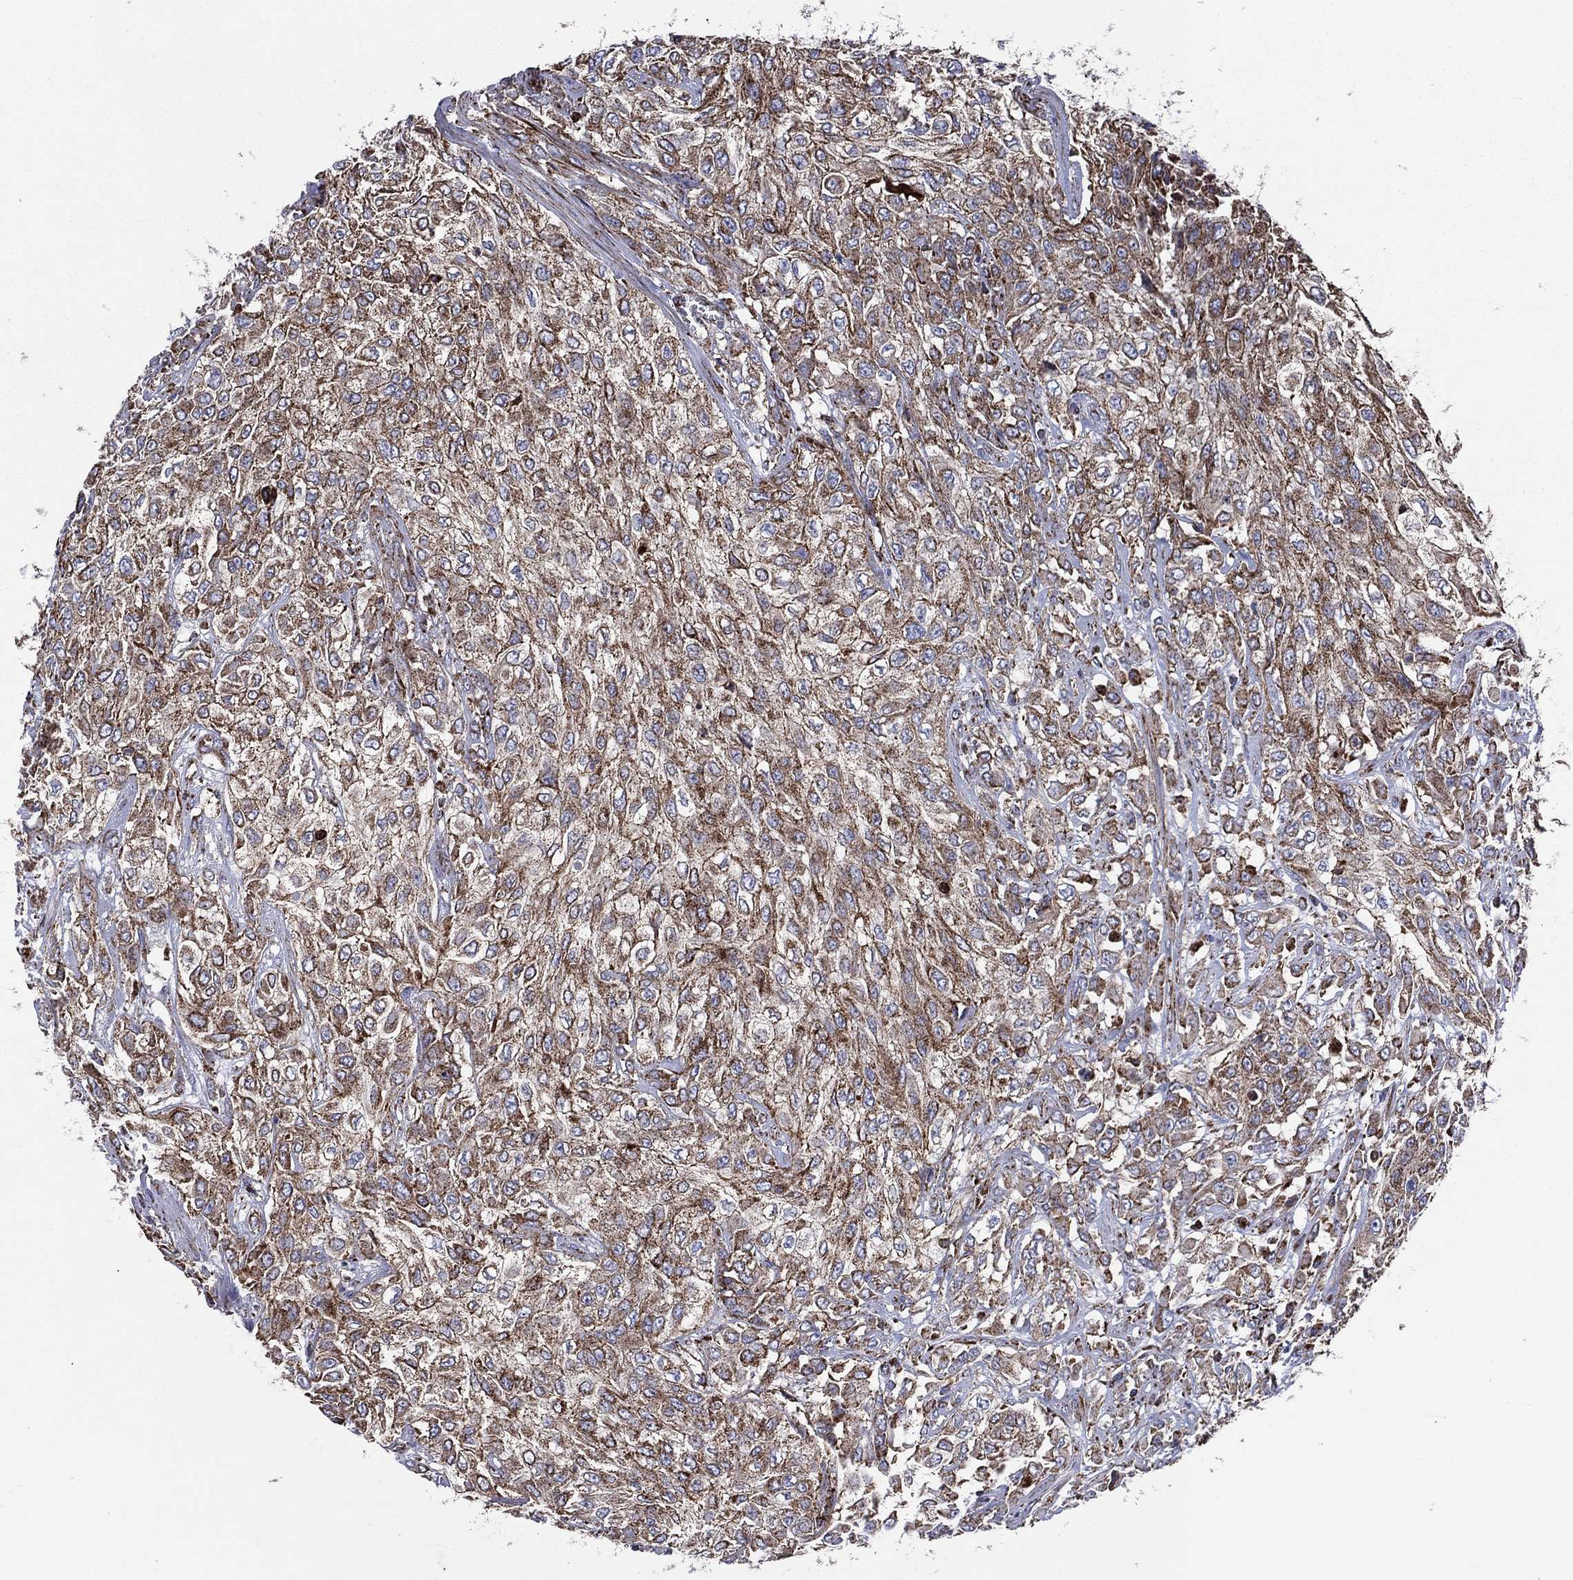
{"staining": {"intensity": "strong", "quantity": ">75%", "location": "cytoplasmic/membranous"}, "tissue": "urothelial cancer", "cell_type": "Tumor cells", "image_type": "cancer", "snomed": [{"axis": "morphology", "description": "Urothelial carcinoma, High grade"}, {"axis": "topography", "description": "Urinary bladder"}], "caption": "The immunohistochemical stain highlights strong cytoplasmic/membranous expression in tumor cells of urothelial cancer tissue.", "gene": "ANKRD37", "patient": {"sex": "male", "age": 57}}